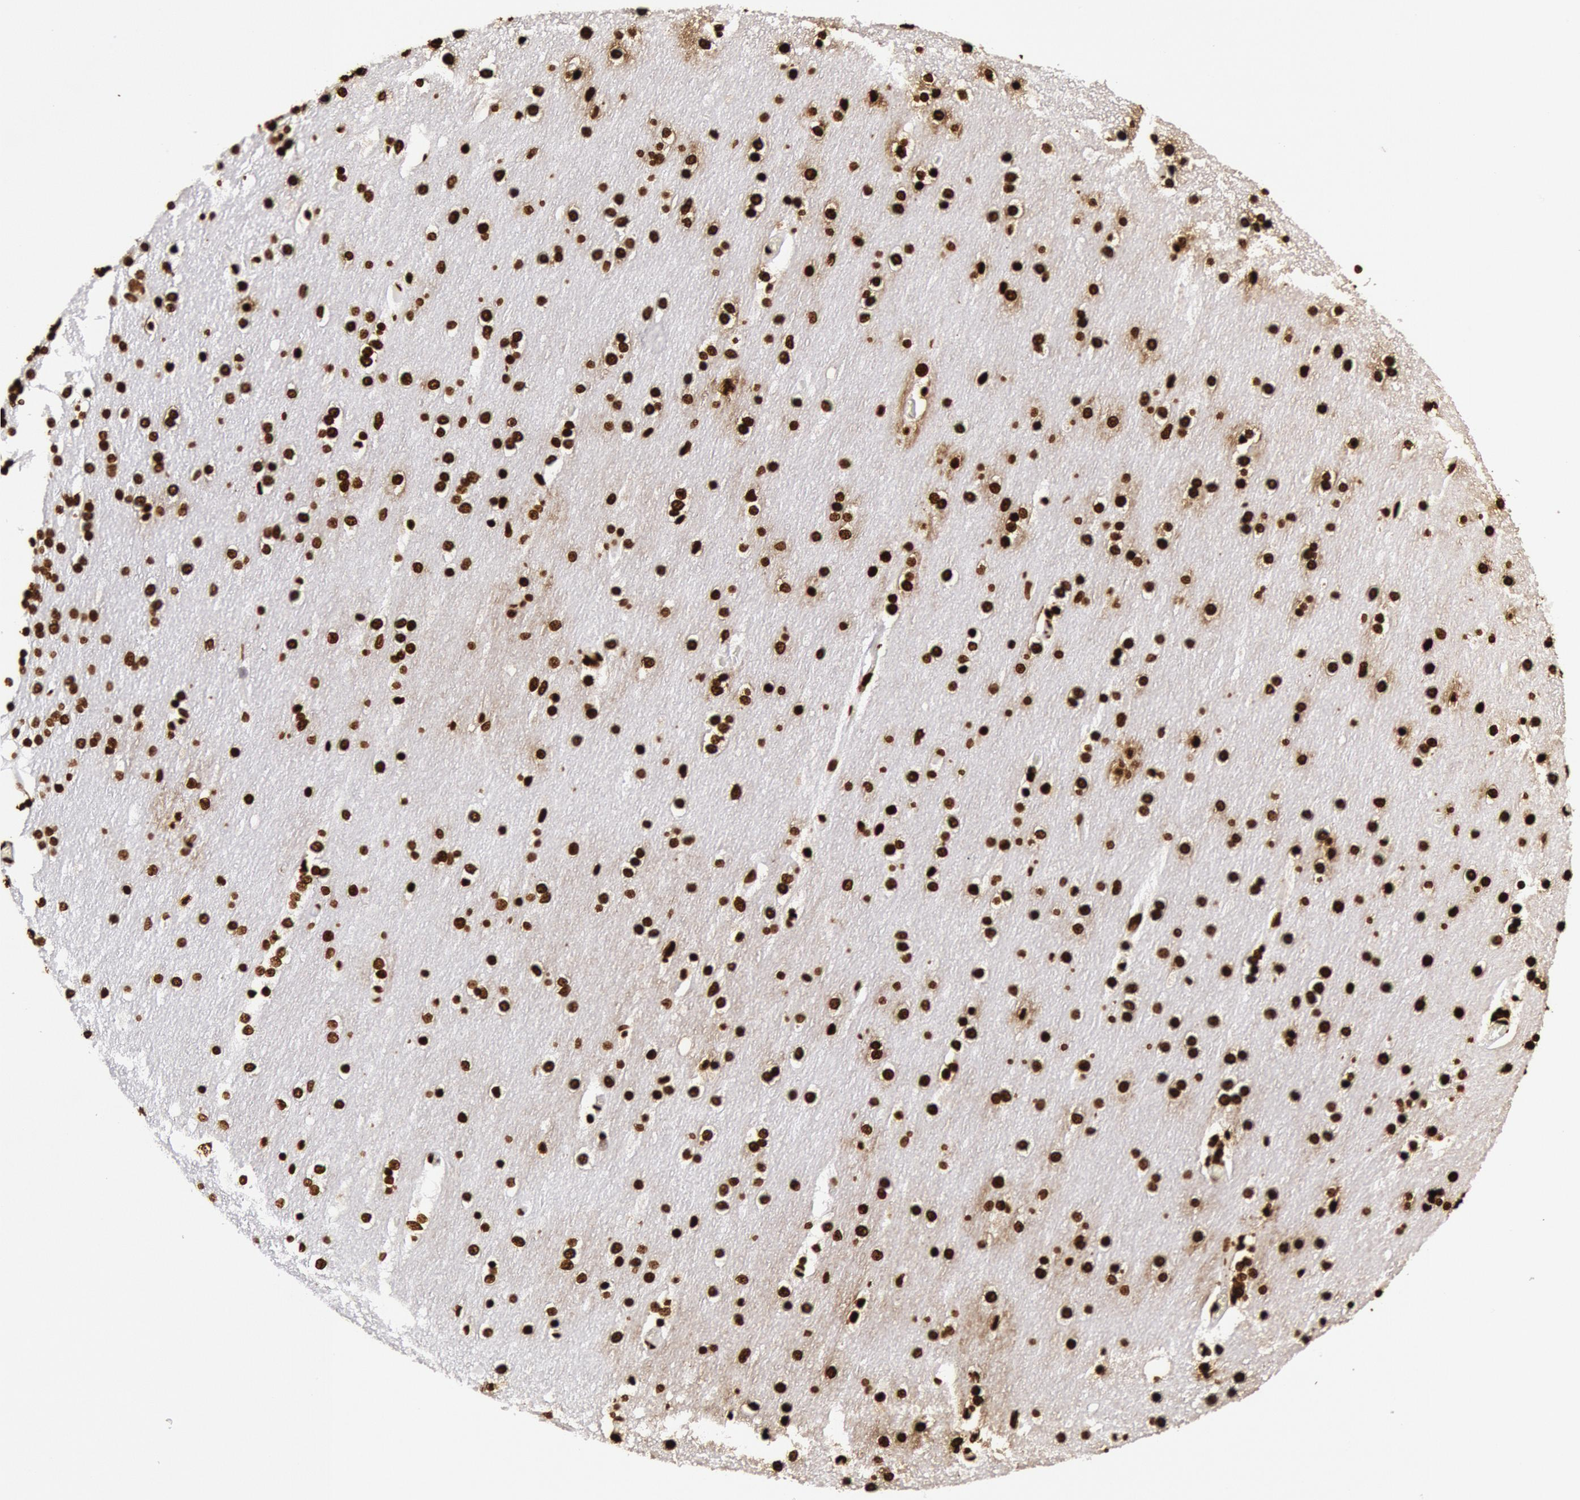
{"staining": {"intensity": "strong", "quantity": ">75%", "location": "nuclear"}, "tissue": "cerebellum", "cell_type": "Cells in granular layer", "image_type": "normal", "snomed": [{"axis": "morphology", "description": "Normal tissue, NOS"}, {"axis": "topography", "description": "Cerebellum"}], "caption": "Cells in granular layer display high levels of strong nuclear positivity in about >75% of cells in benign cerebellum. The staining is performed using DAB brown chromogen to label protein expression. The nuclei are counter-stained blue using hematoxylin.", "gene": "H3", "patient": {"sex": "female", "age": 54}}